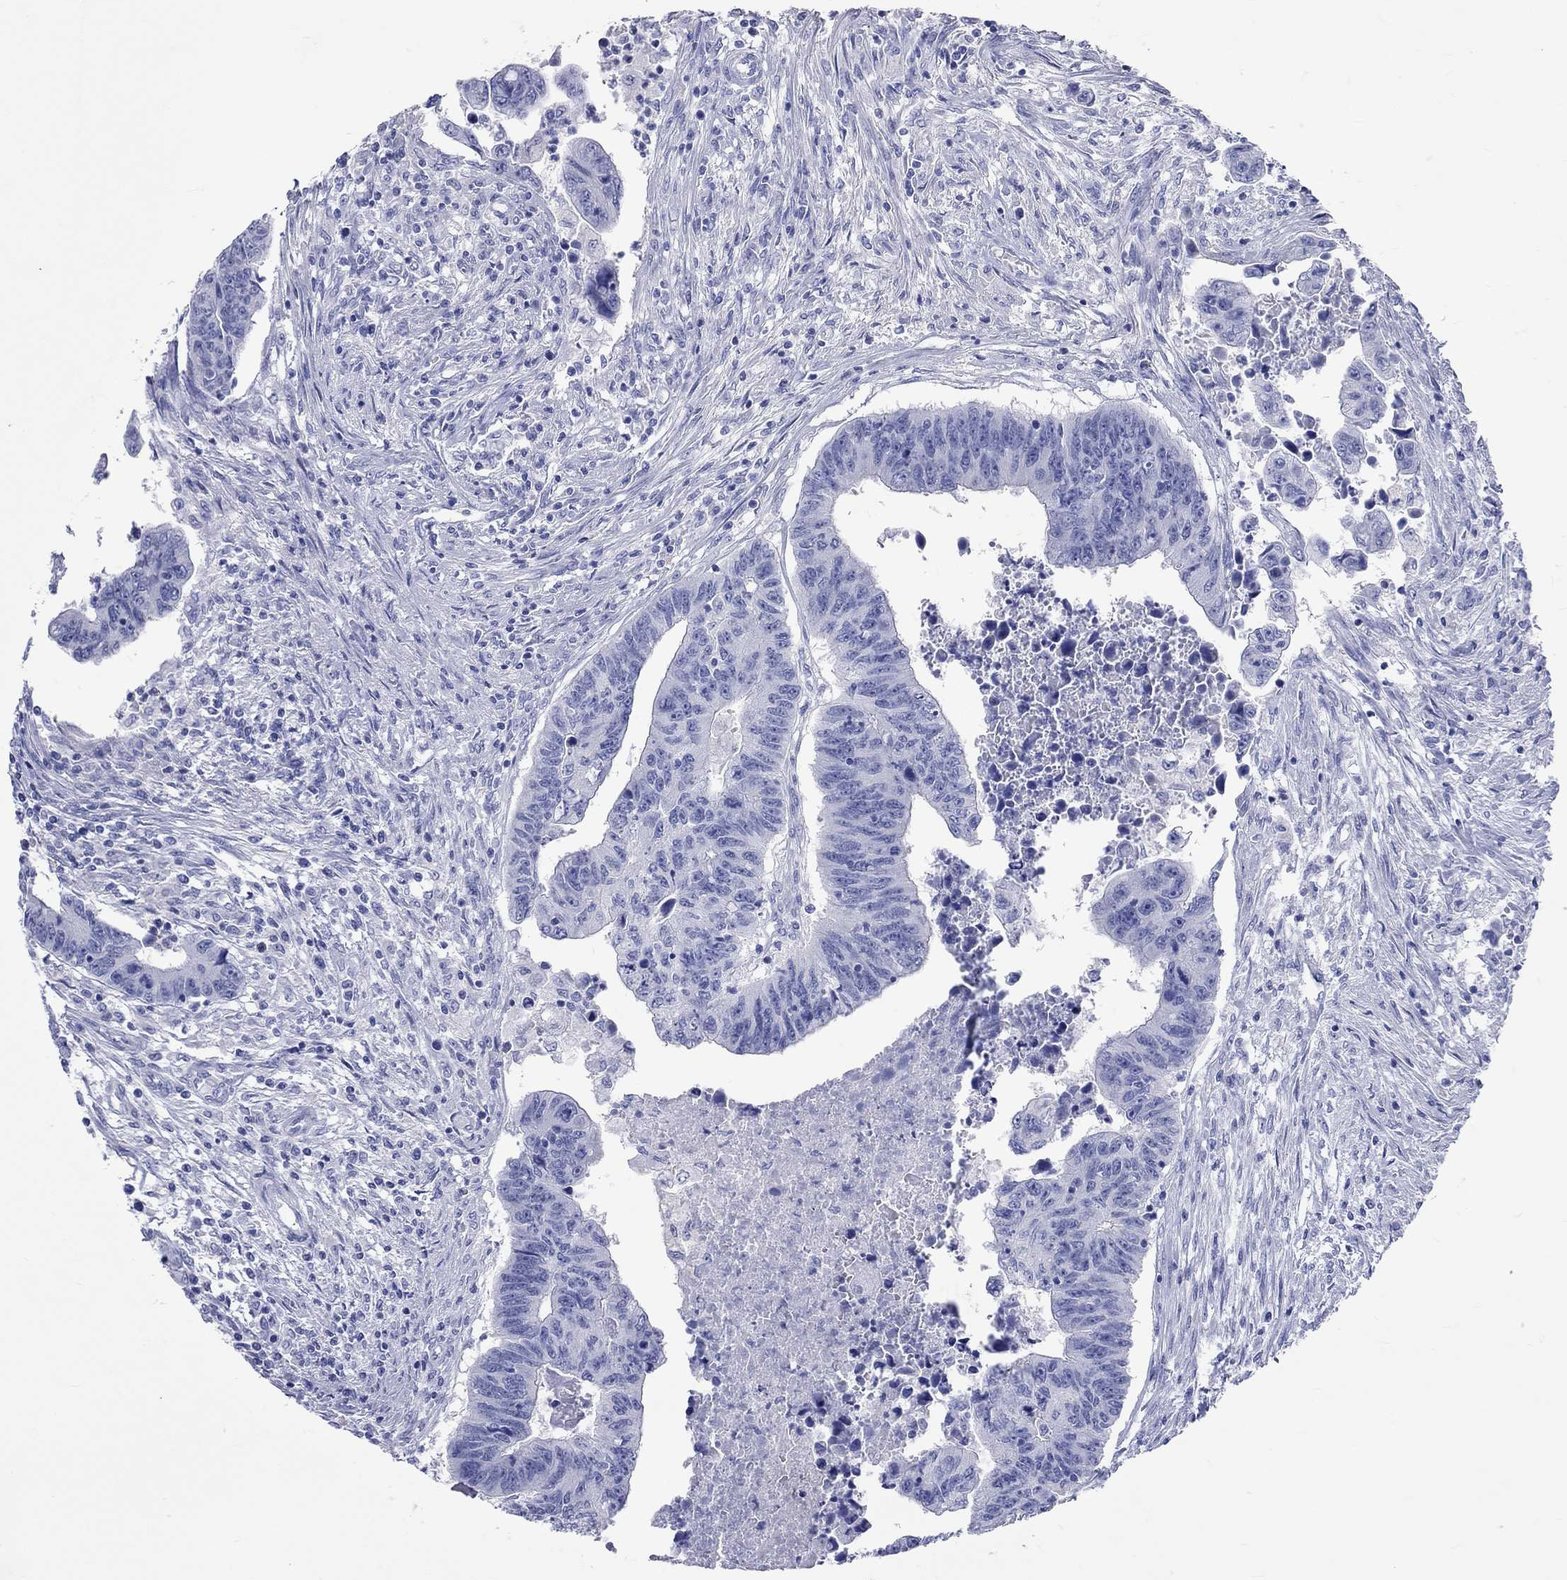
{"staining": {"intensity": "negative", "quantity": "none", "location": "none"}, "tissue": "colorectal cancer", "cell_type": "Tumor cells", "image_type": "cancer", "snomed": [{"axis": "morphology", "description": "Adenocarcinoma, NOS"}, {"axis": "topography", "description": "Rectum"}], "caption": "Colorectal adenocarcinoma was stained to show a protein in brown. There is no significant staining in tumor cells.", "gene": "SPATA9", "patient": {"sex": "female", "age": 85}}